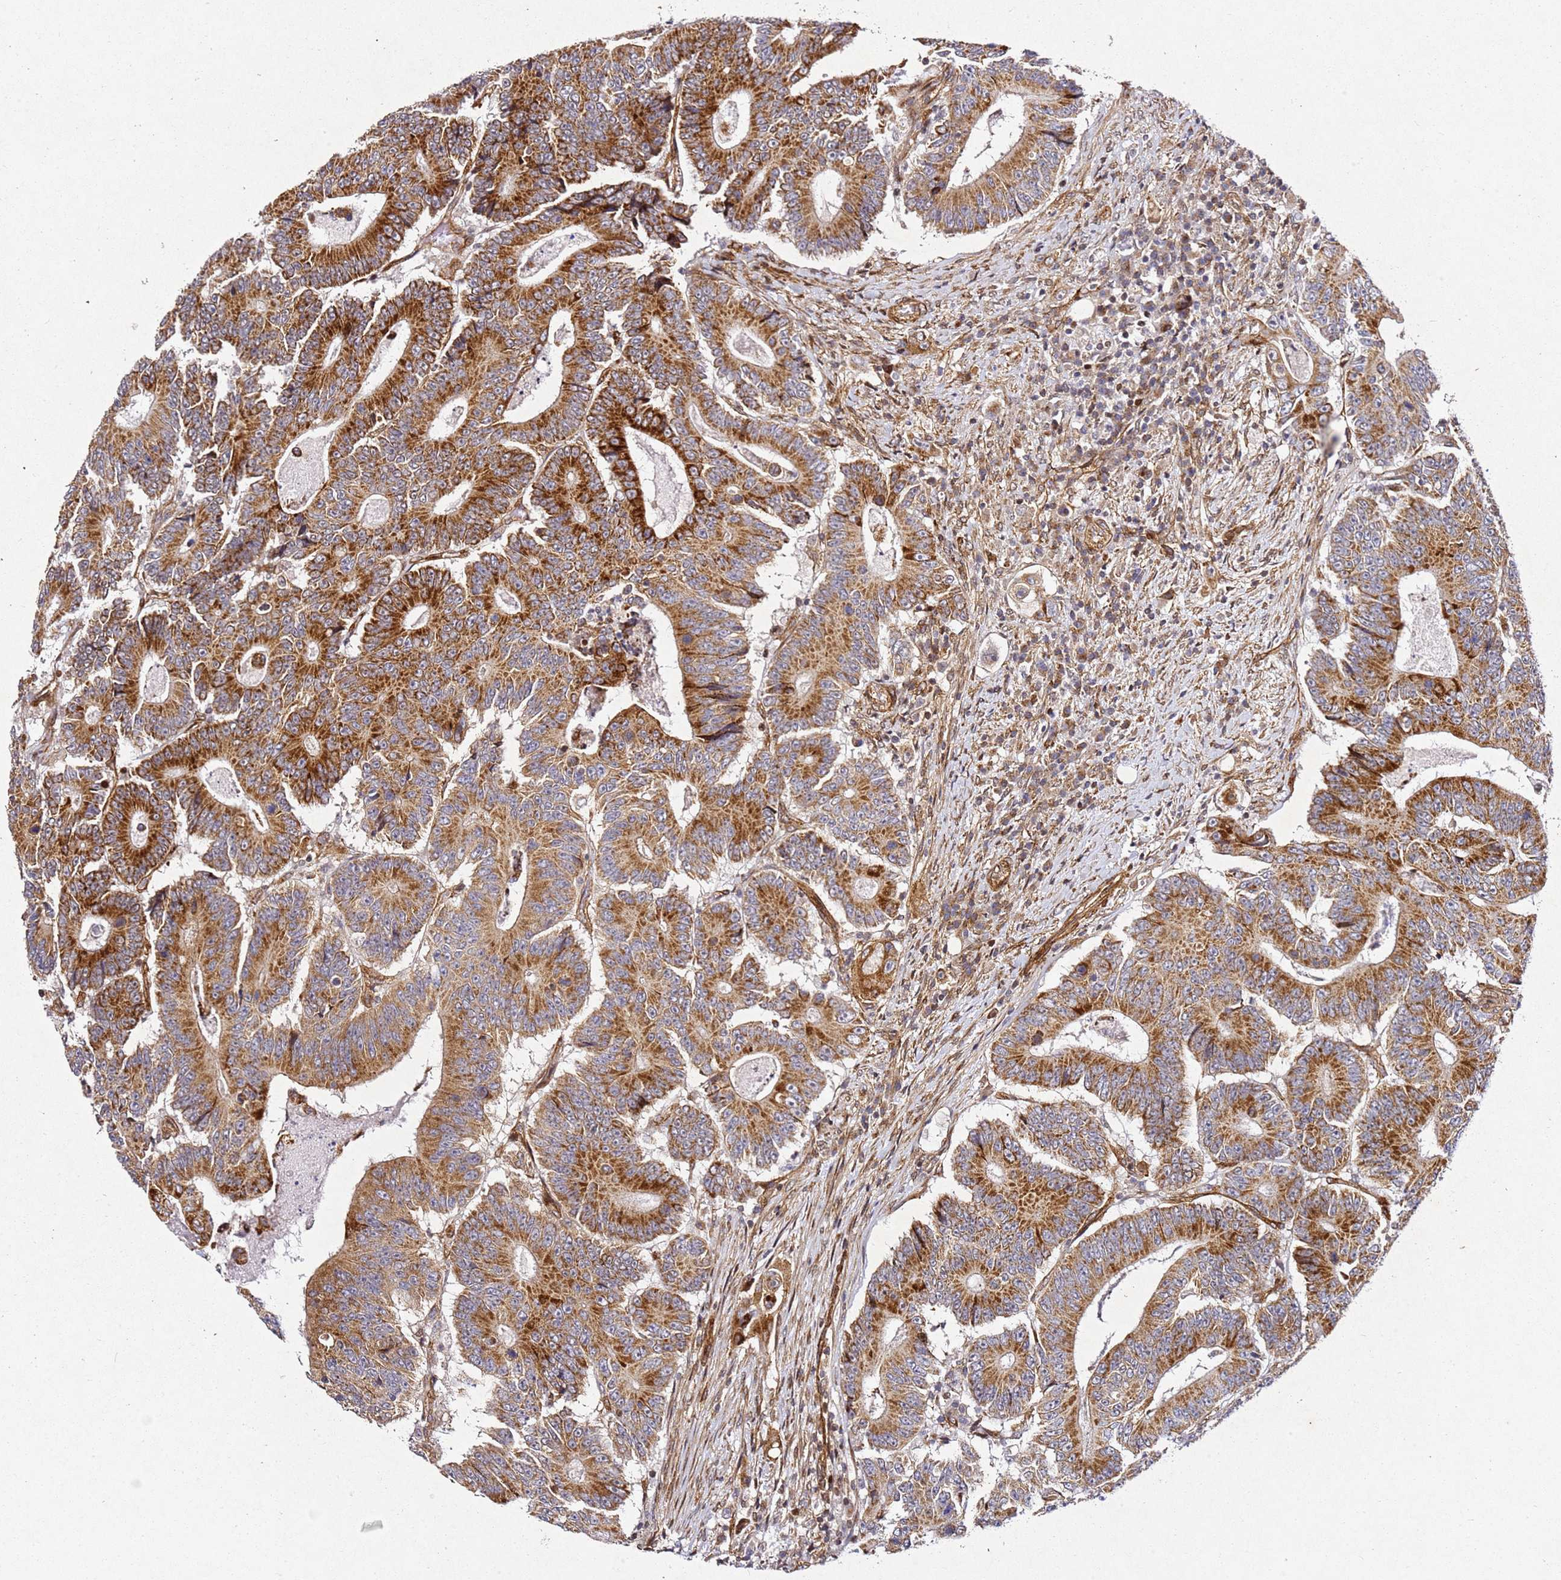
{"staining": {"intensity": "strong", "quantity": ">75%", "location": "cytoplasmic/membranous"}, "tissue": "colorectal cancer", "cell_type": "Tumor cells", "image_type": "cancer", "snomed": [{"axis": "morphology", "description": "Adenocarcinoma, NOS"}, {"axis": "topography", "description": "Colon"}], "caption": "The immunohistochemical stain highlights strong cytoplasmic/membranous positivity in tumor cells of colorectal cancer tissue.", "gene": "ZNF296", "patient": {"sex": "male", "age": 83}}